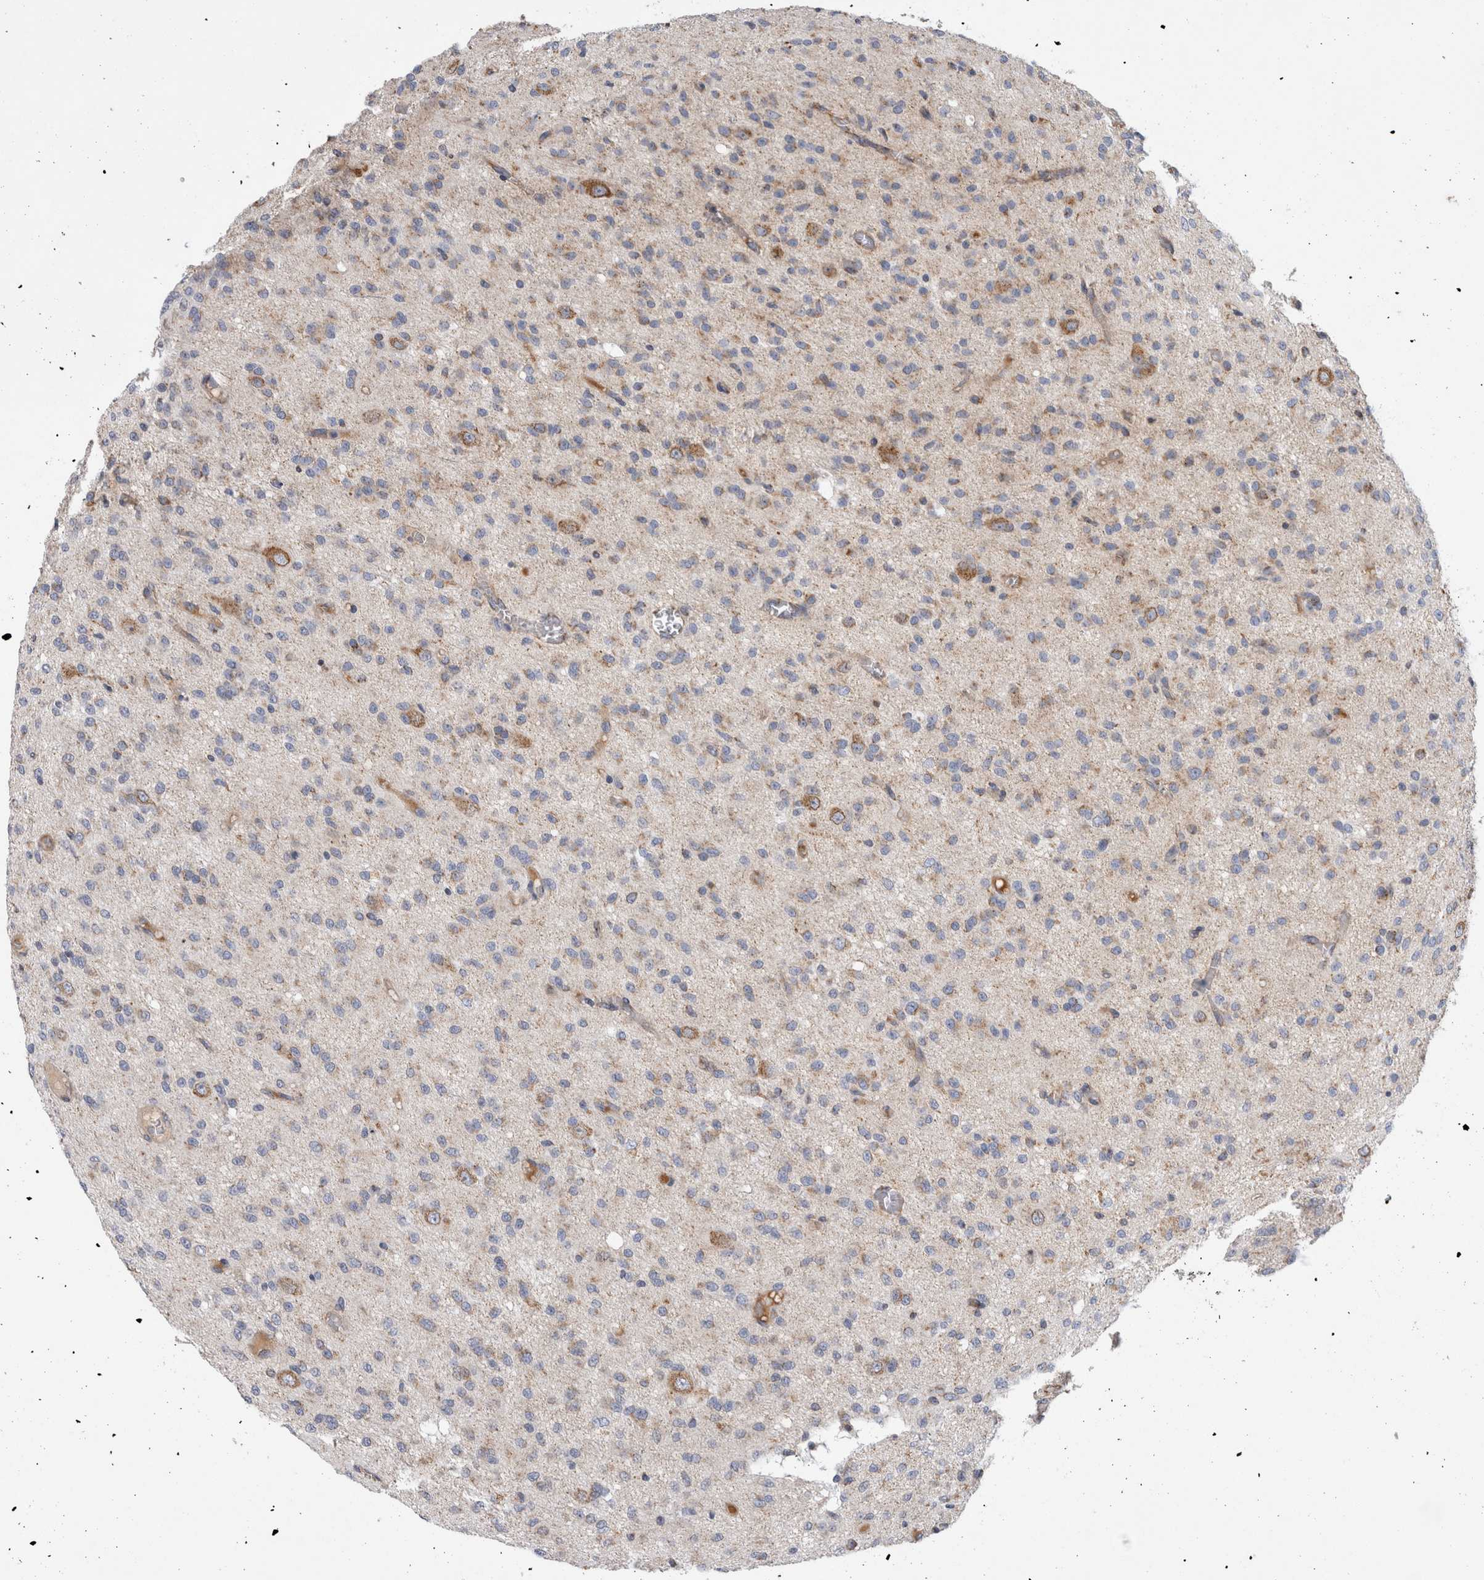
{"staining": {"intensity": "weak", "quantity": "25%-75%", "location": "cytoplasmic/membranous"}, "tissue": "glioma", "cell_type": "Tumor cells", "image_type": "cancer", "snomed": [{"axis": "morphology", "description": "Glioma, malignant, High grade"}, {"axis": "topography", "description": "Brain"}], "caption": "About 25%-75% of tumor cells in glioma exhibit weak cytoplasmic/membranous protein positivity as visualized by brown immunohistochemical staining.", "gene": "IARS2", "patient": {"sex": "female", "age": 59}}